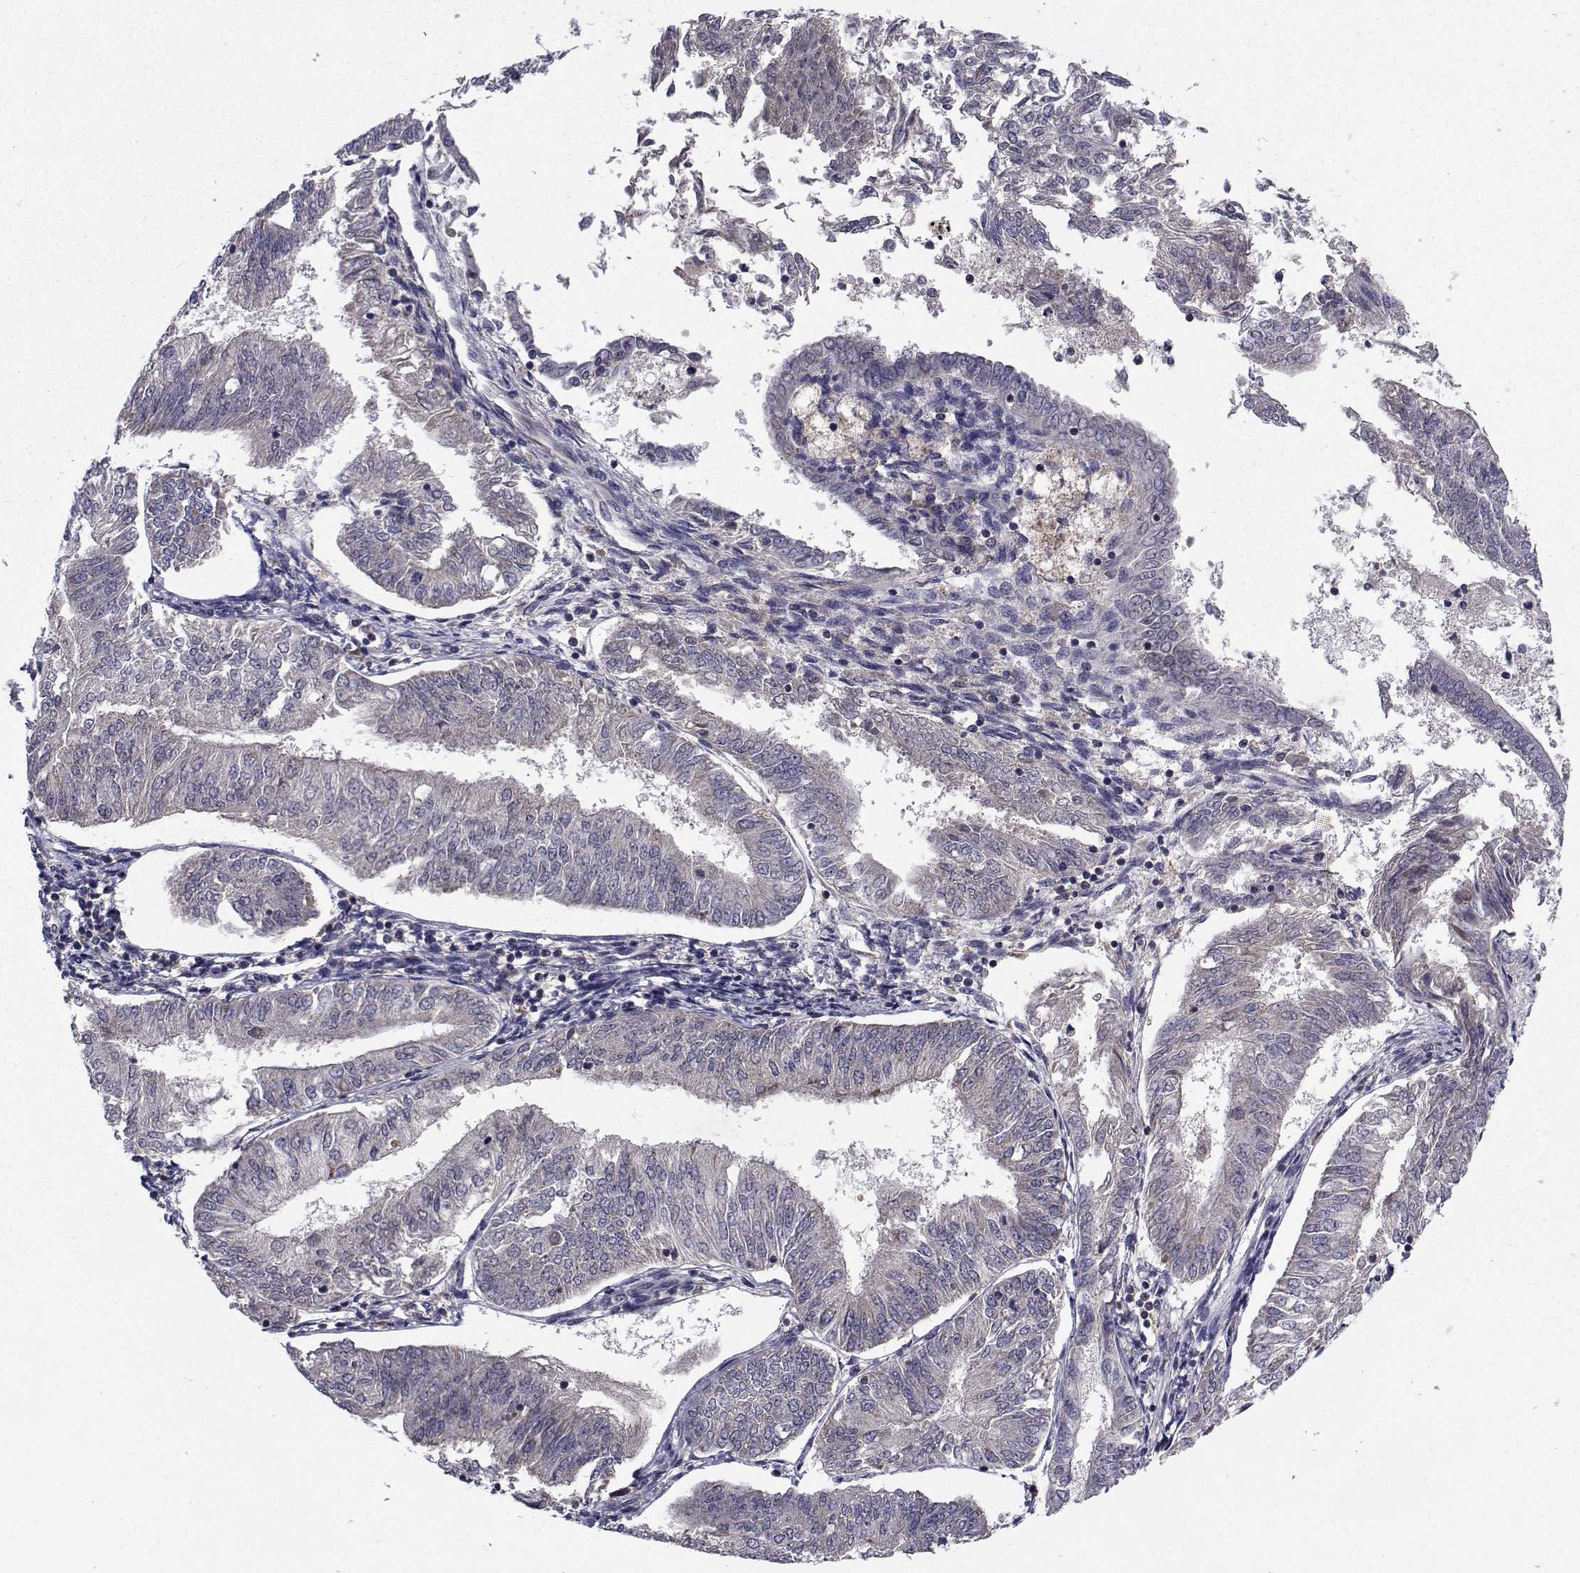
{"staining": {"intensity": "negative", "quantity": "none", "location": "none"}, "tissue": "endometrial cancer", "cell_type": "Tumor cells", "image_type": "cancer", "snomed": [{"axis": "morphology", "description": "Adenocarcinoma, NOS"}, {"axis": "topography", "description": "Endometrium"}], "caption": "The histopathology image demonstrates no significant expression in tumor cells of endometrial cancer (adenocarcinoma). Brightfield microscopy of immunohistochemistry stained with DAB (brown) and hematoxylin (blue), captured at high magnification.", "gene": "CYP2S1", "patient": {"sex": "female", "age": 58}}